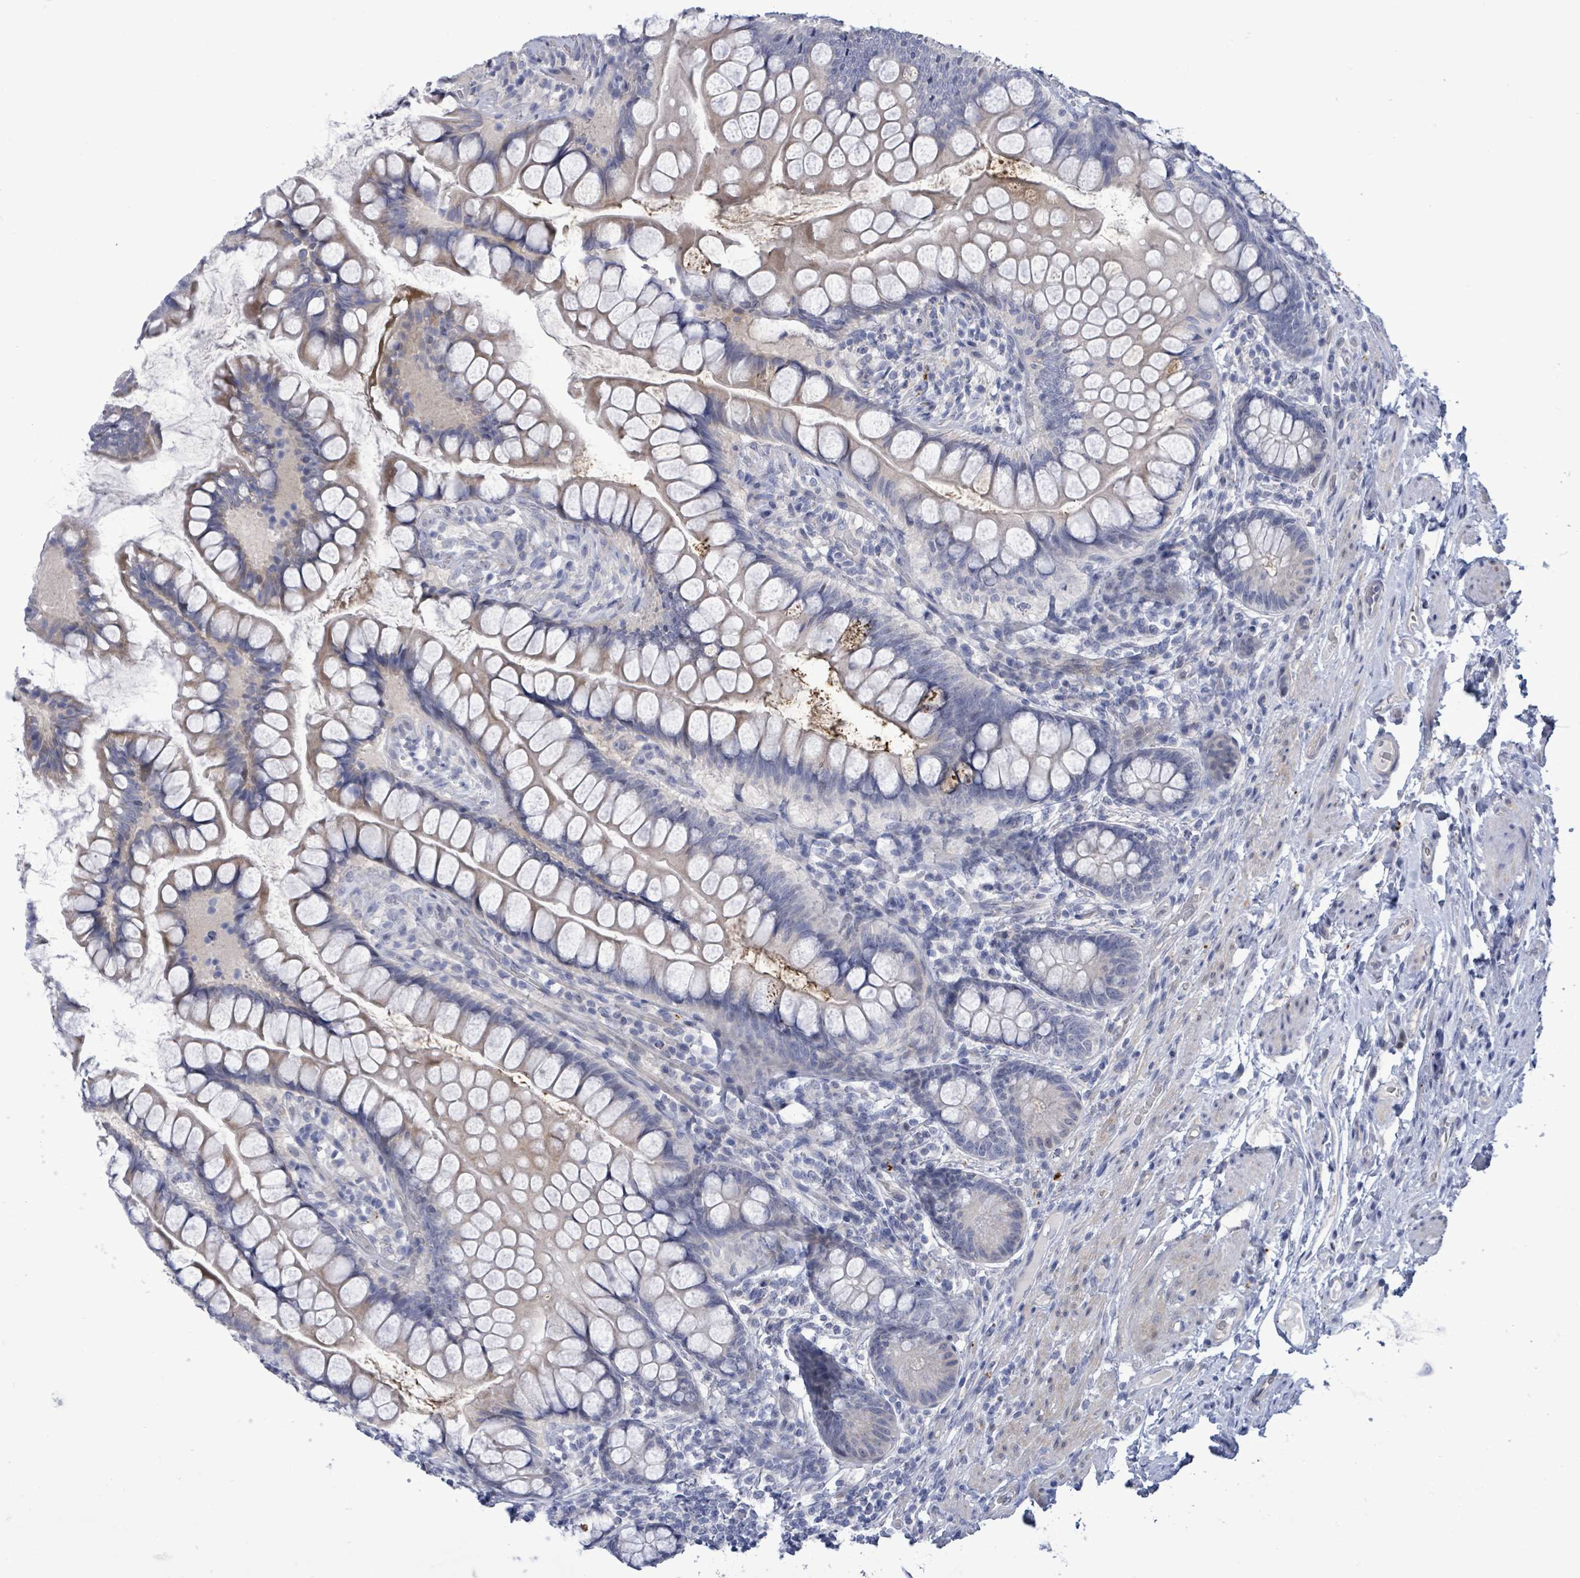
{"staining": {"intensity": "negative", "quantity": "none", "location": "none"}, "tissue": "small intestine", "cell_type": "Glandular cells", "image_type": "normal", "snomed": [{"axis": "morphology", "description": "Normal tissue, NOS"}, {"axis": "topography", "description": "Small intestine"}], "caption": "The image shows no significant expression in glandular cells of small intestine.", "gene": "CT45A10", "patient": {"sex": "male", "age": 70}}